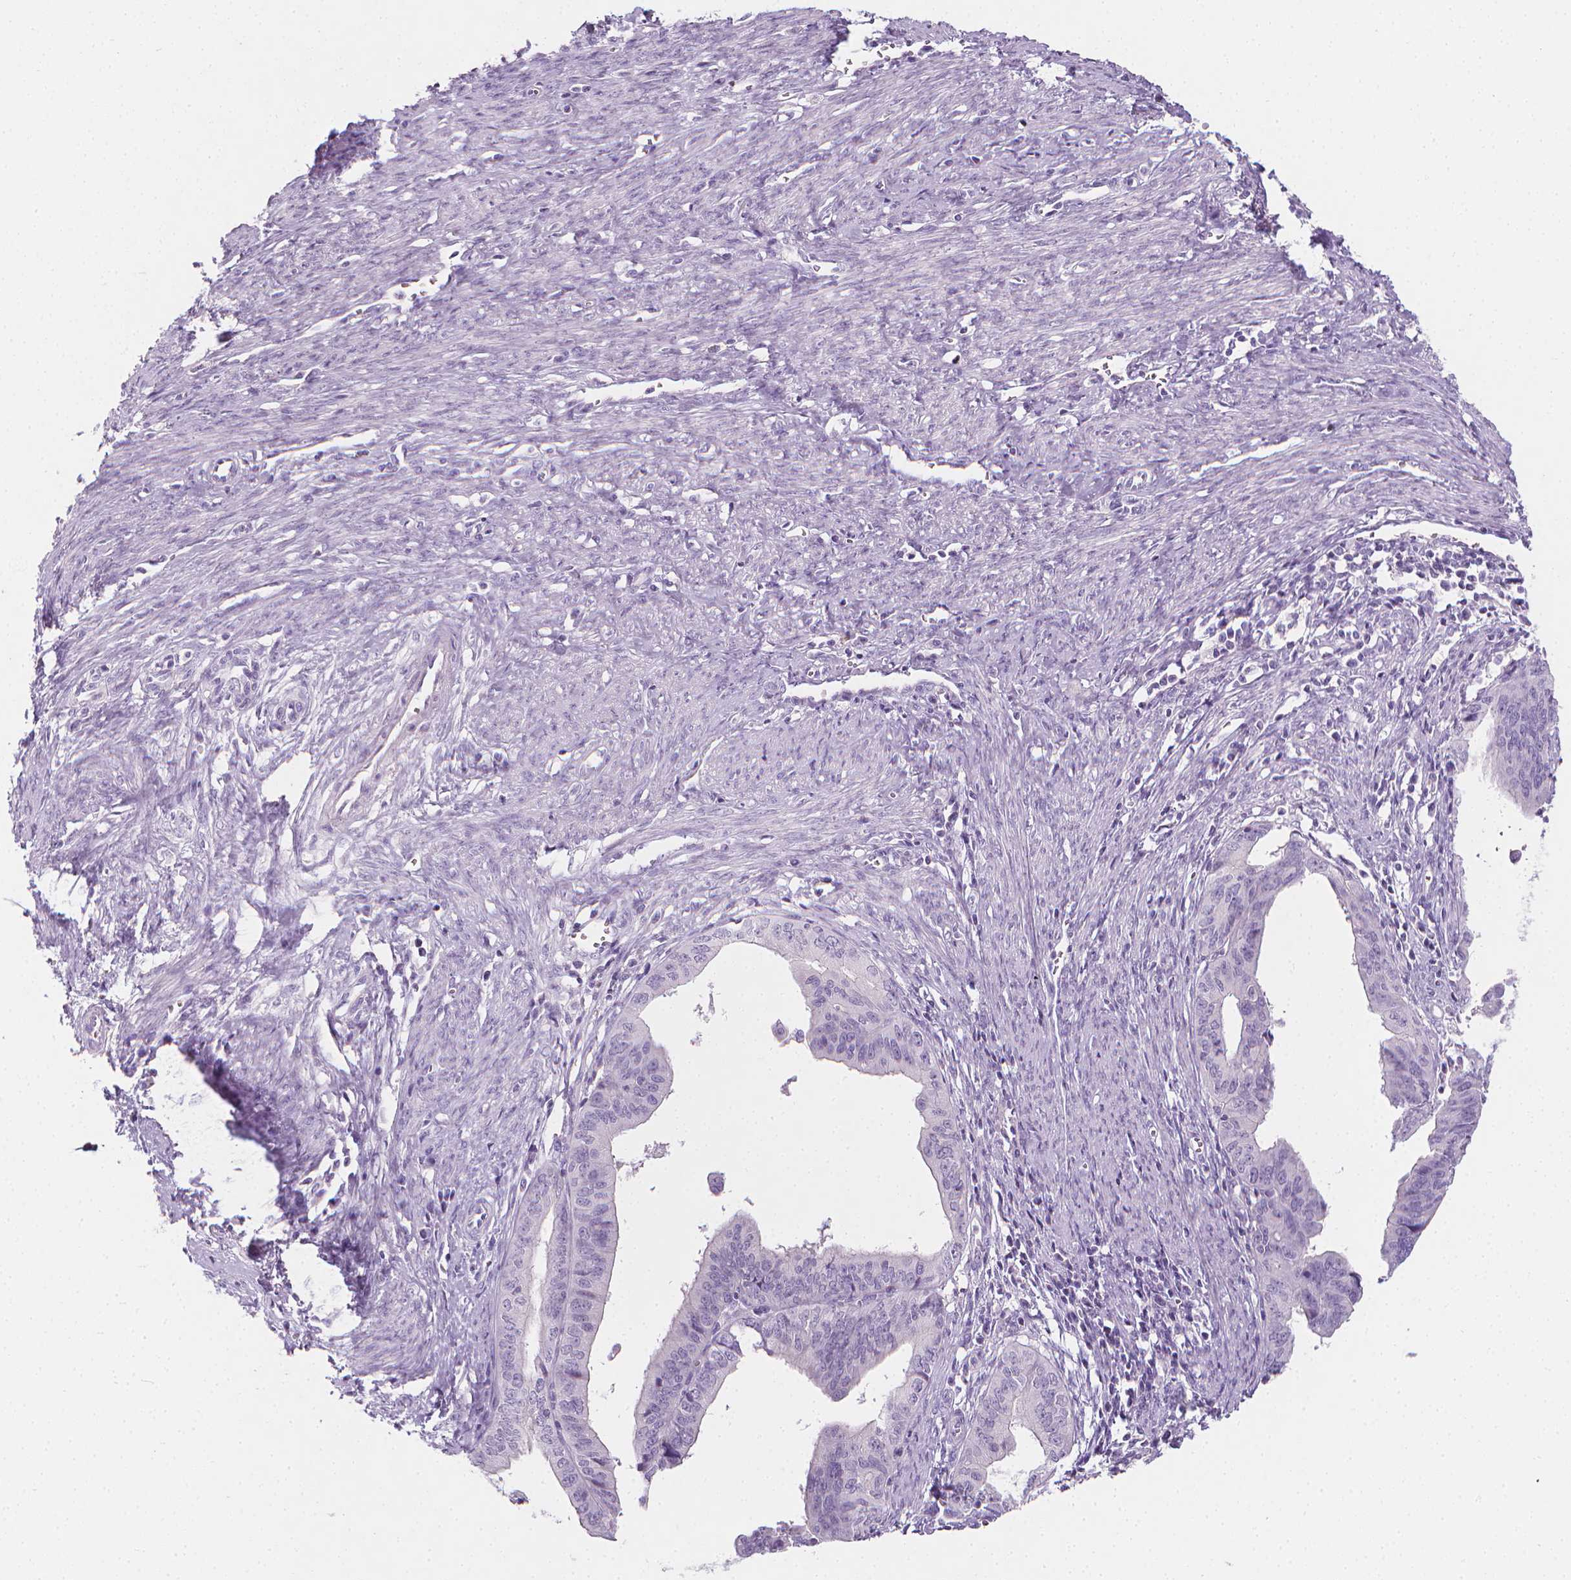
{"staining": {"intensity": "negative", "quantity": "none", "location": "none"}, "tissue": "endometrial cancer", "cell_type": "Tumor cells", "image_type": "cancer", "snomed": [{"axis": "morphology", "description": "Adenocarcinoma, NOS"}, {"axis": "topography", "description": "Endometrium"}], "caption": "Tumor cells show no significant protein staining in adenocarcinoma (endometrial).", "gene": "DCAF8L1", "patient": {"sex": "female", "age": 65}}